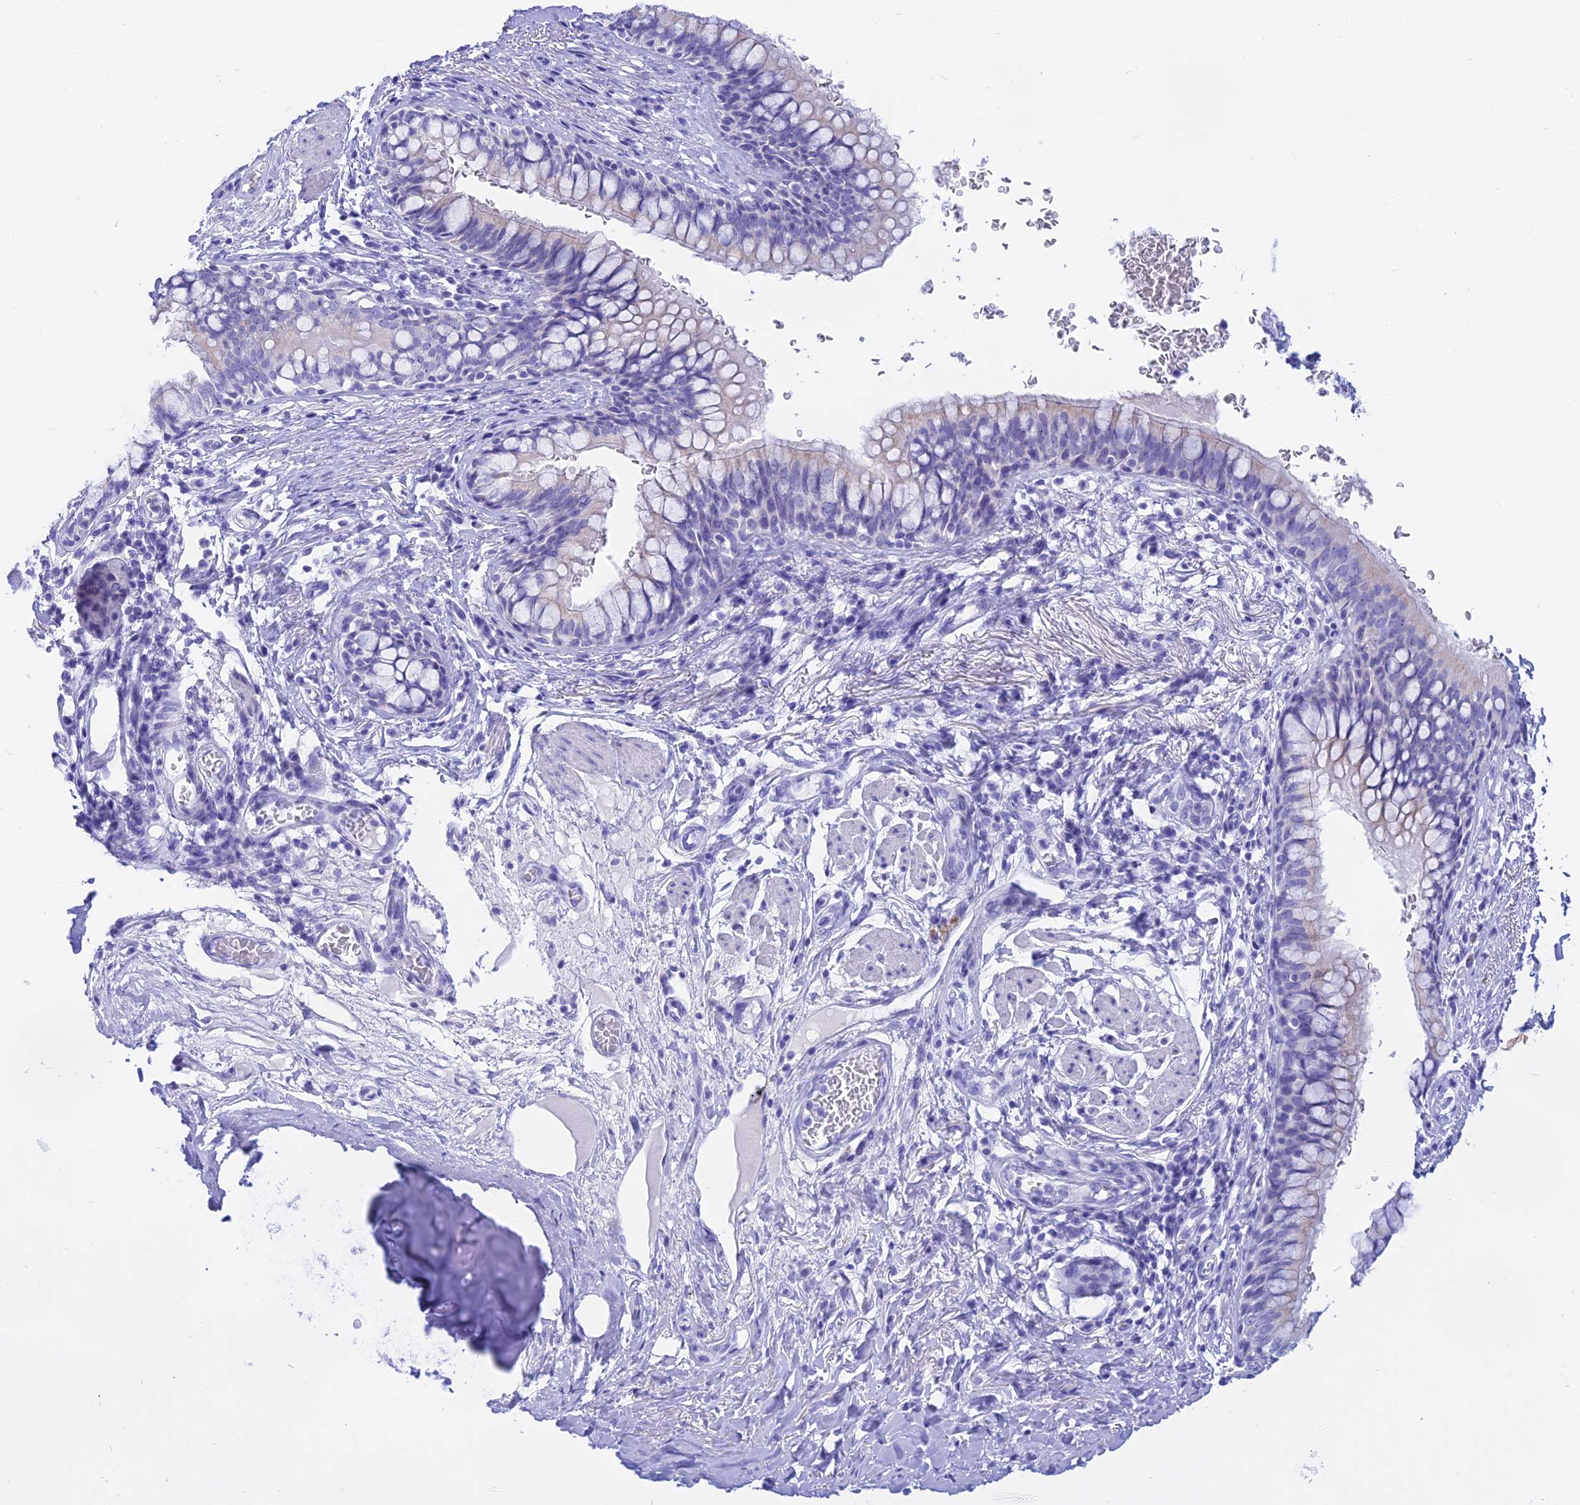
{"staining": {"intensity": "negative", "quantity": "none", "location": "none"}, "tissue": "bronchus", "cell_type": "Respiratory epithelial cells", "image_type": "normal", "snomed": [{"axis": "morphology", "description": "Normal tissue, NOS"}, {"axis": "topography", "description": "Cartilage tissue"}, {"axis": "topography", "description": "Bronchus"}], "caption": "Photomicrograph shows no significant protein positivity in respiratory epithelial cells of benign bronchus. (DAB (3,3'-diaminobenzidine) IHC with hematoxylin counter stain).", "gene": "ISCA1", "patient": {"sex": "female", "age": 36}}